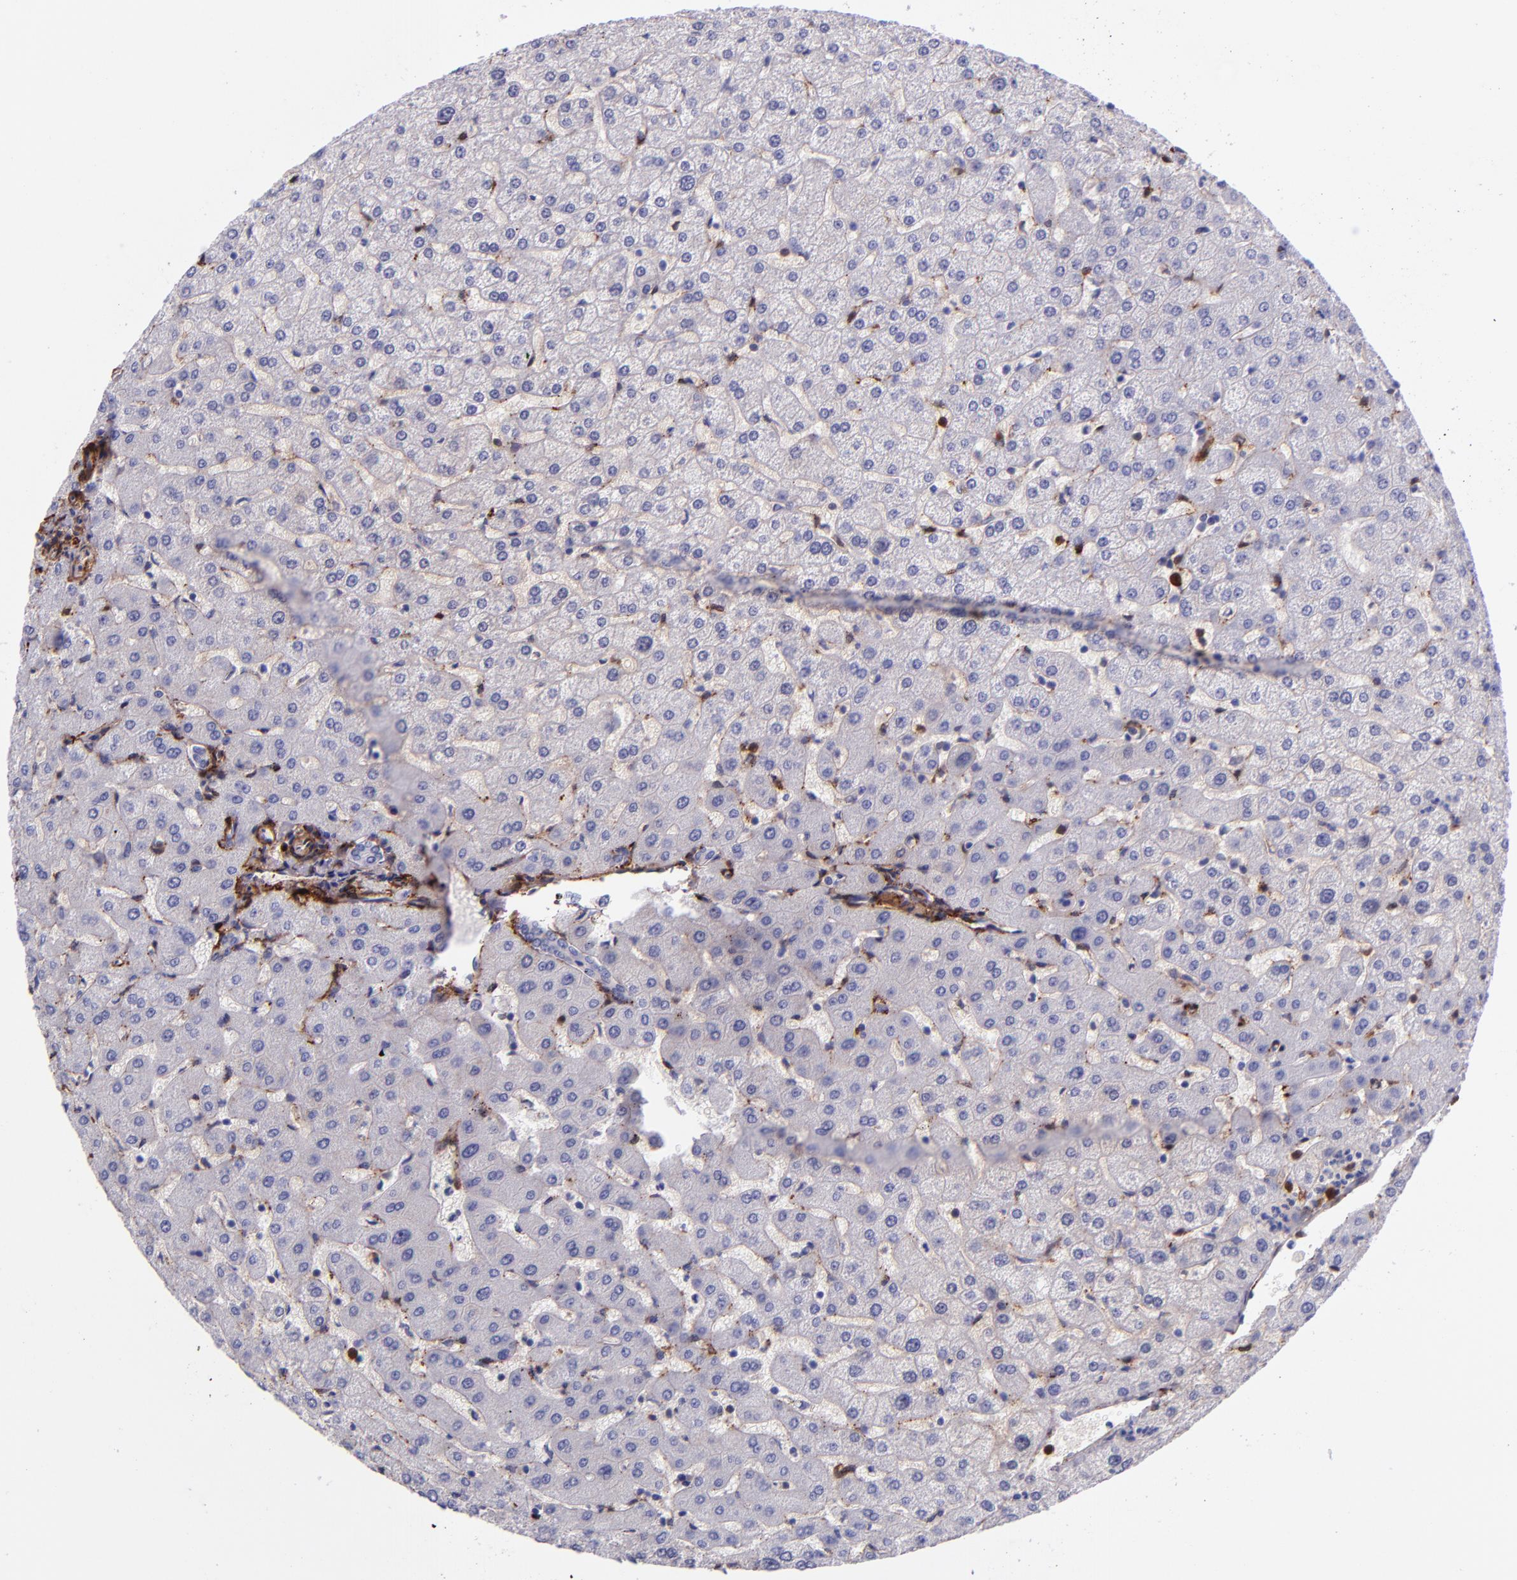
{"staining": {"intensity": "negative", "quantity": "none", "location": "none"}, "tissue": "liver", "cell_type": "Cholangiocytes", "image_type": "normal", "snomed": [{"axis": "morphology", "description": "Normal tissue, NOS"}, {"axis": "morphology", "description": "Fibrosis, NOS"}, {"axis": "topography", "description": "Liver"}], "caption": "DAB (3,3'-diaminobenzidine) immunohistochemical staining of benign human liver demonstrates no significant positivity in cholangiocytes.", "gene": "LGALS1", "patient": {"sex": "female", "age": 29}}